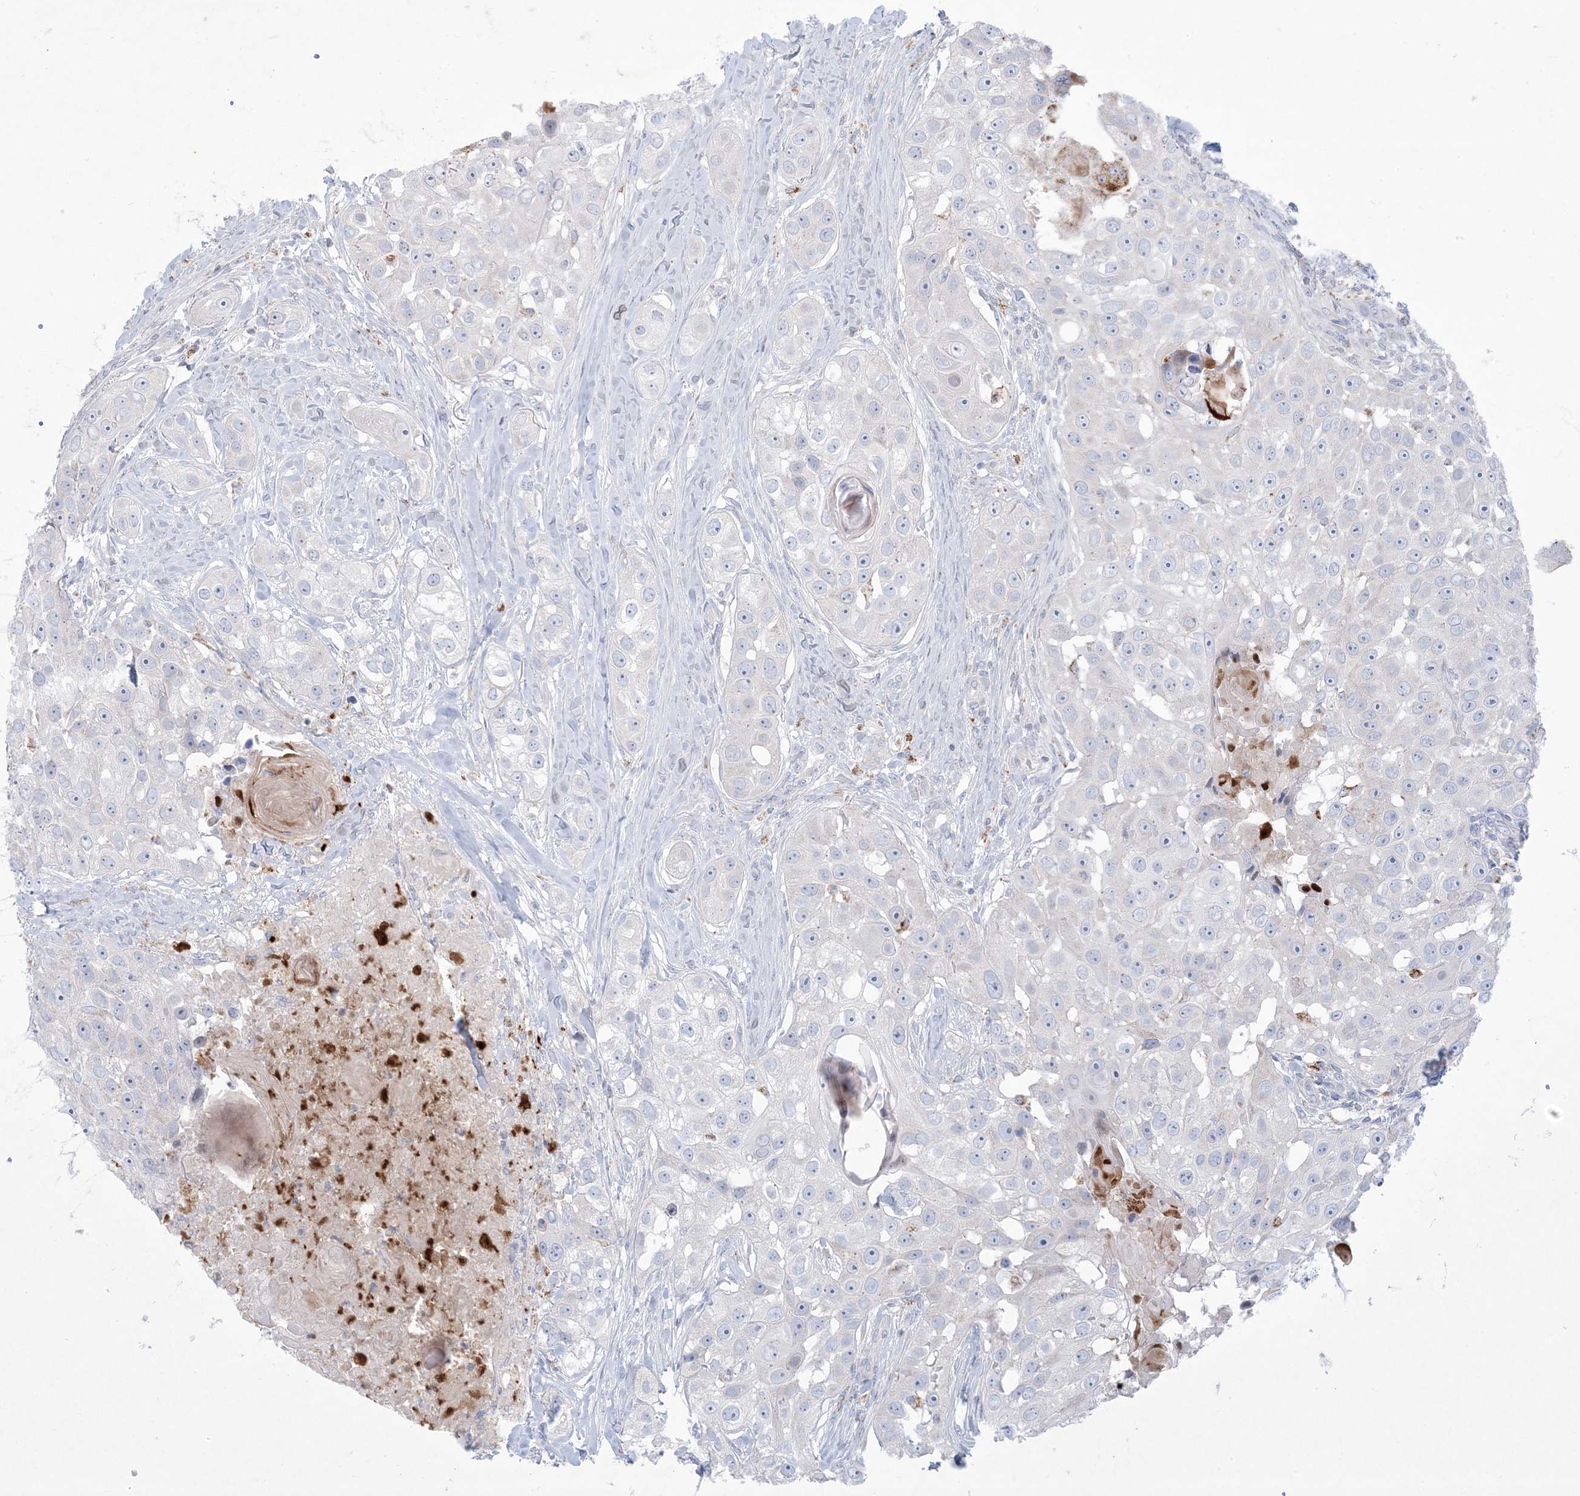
{"staining": {"intensity": "negative", "quantity": "none", "location": "none"}, "tissue": "head and neck cancer", "cell_type": "Tumor cells", "image_type": "cancer", "snomed": [{"axis": "morphology", "description": "Normal tissue, NOS"}, {"axis": "morphology", "description": "Squamous cell carcinoma, NOS"}, {"axis": "topography", "description": "Skeletal muscle"}, {"axis": "topography", "description": "Head-Neck"}], "caption": "A micrograph of head and neck squamous cell carcinoma stained for a protein displays no brown staining in tumor cells.", "gene": "KCTD6", "patient": {"sex": "male", "age": 51}}